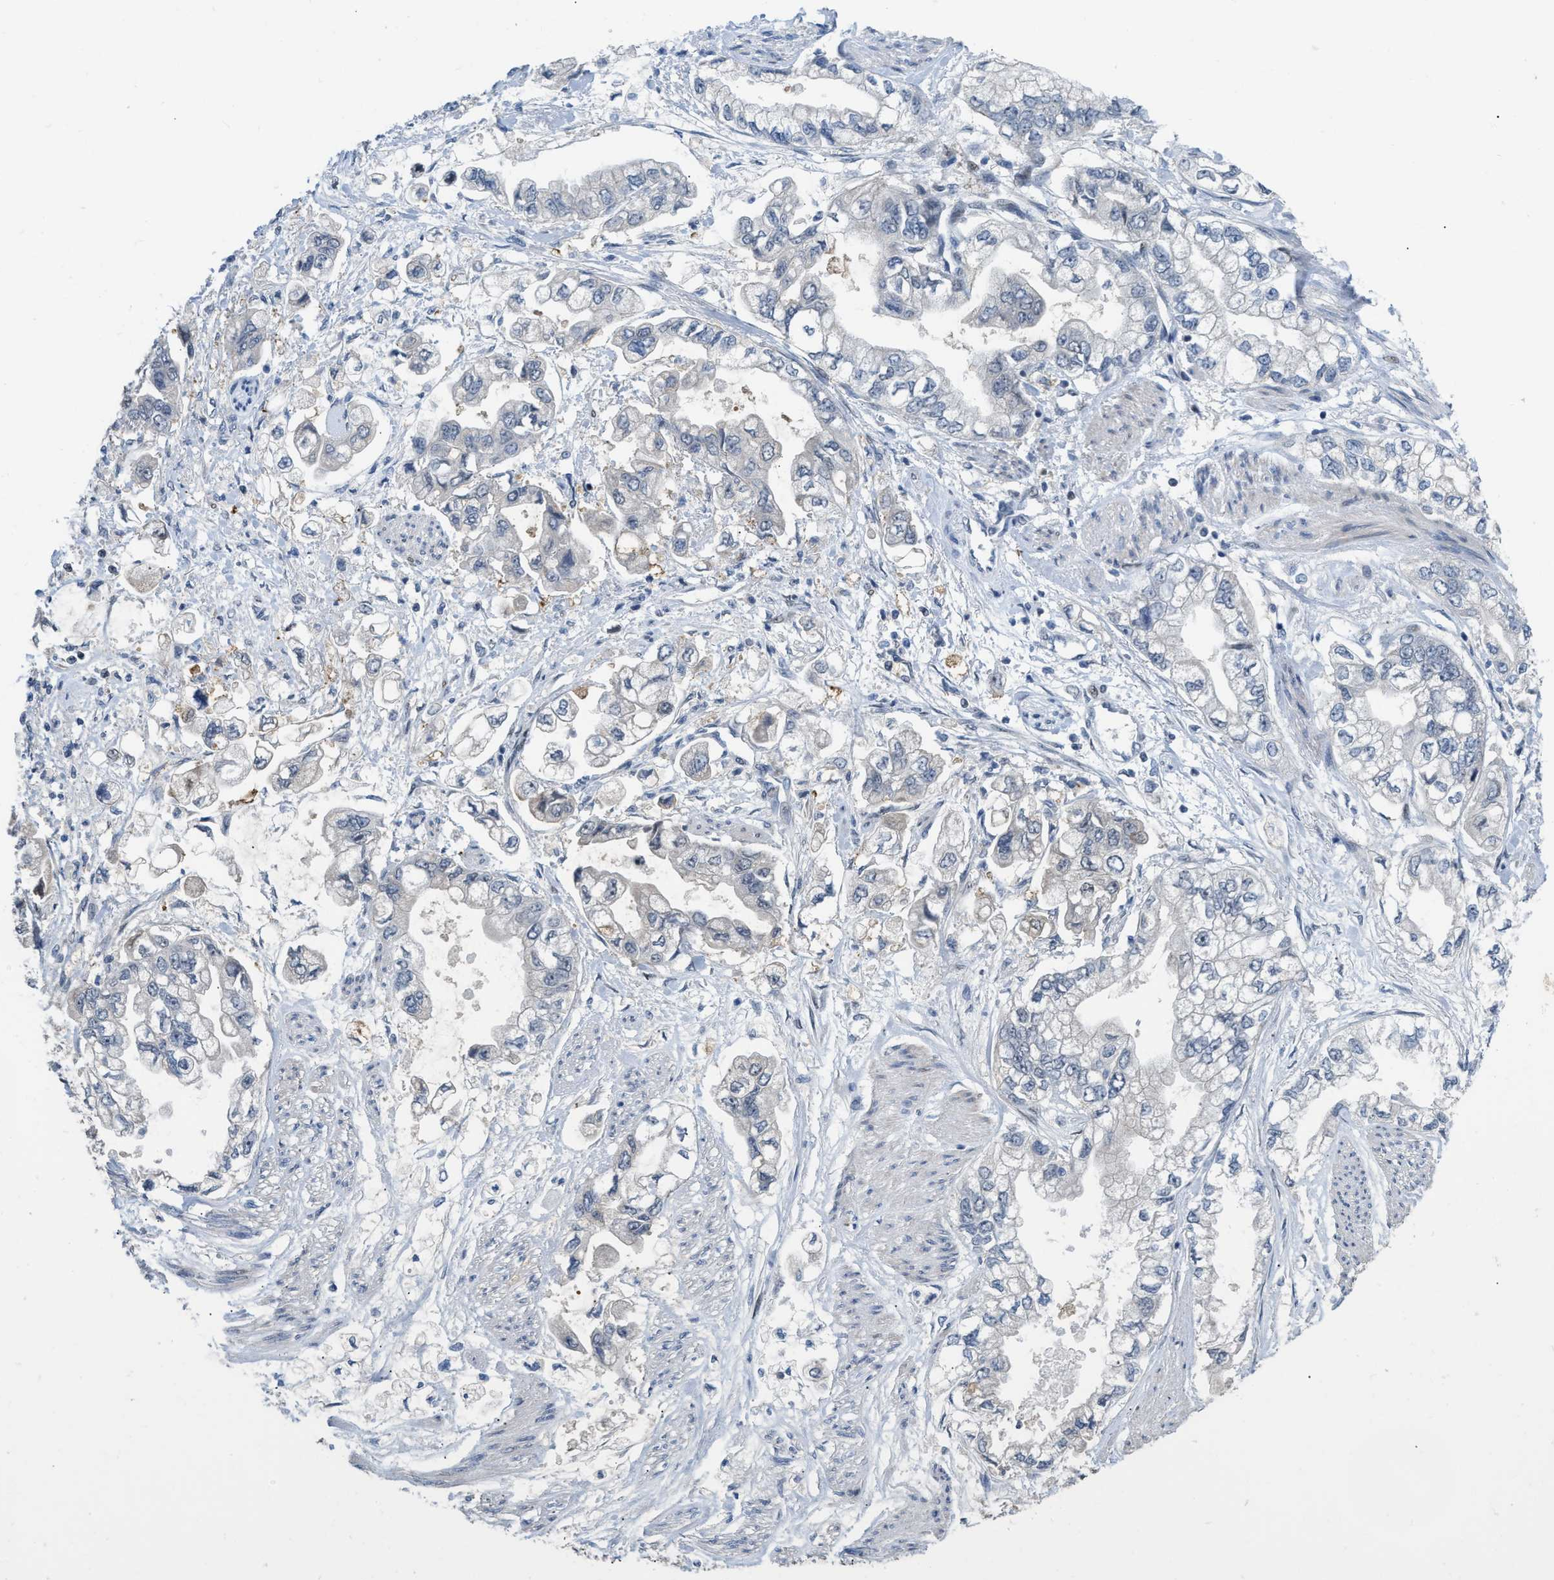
{"staining": {"intensity": "negative", "quantity": "none", "location": "none"}, "tissue": "stomach cancer", "cell_type": "Tumor cells", "image_type": "cancer", "snomed": [{"axis": "morphology", "description": "Normal tissue, NOS"}, {"axis": "morphology", "description": "Adenocarcinoma, NOS"}, {"axis": "topography", "description": "Stomach"}], "caption": "The immunohistochemistry (IHC) micrograph has no significant expression in tumor cells of stomach adenocarcinoma tissue.", "gene": "SETDB1", "patient": {"sex": "male", "age": 62}}